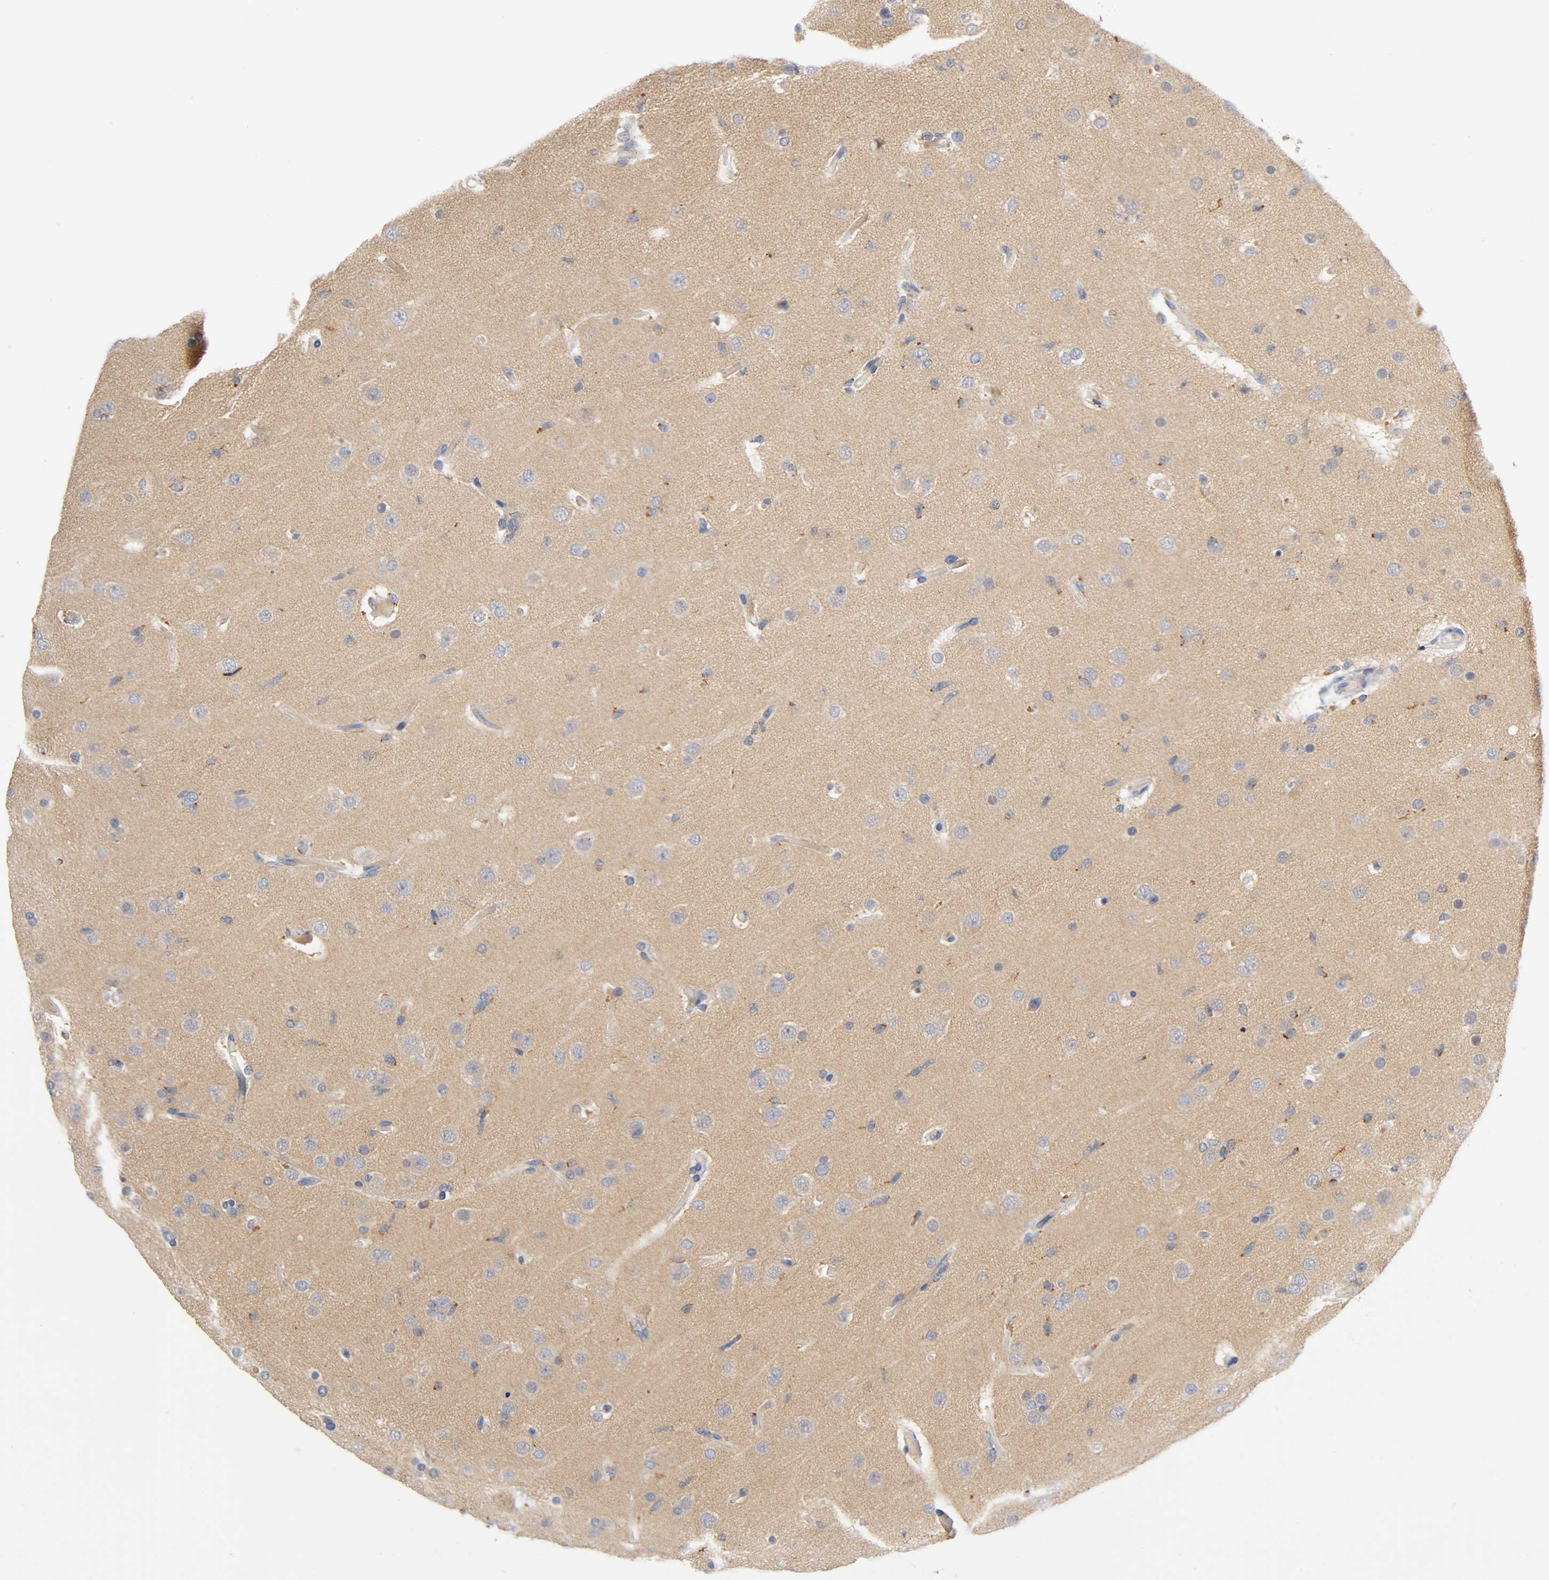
{"staining": {"intensity": "weak", "quantity": "25%-75%", "location": "cytoplasmic/membranous"}, "tissue": "glioma", "cell_type": "Tumor cells", "image_type": "cancer", "snomed": [{"axis": "morphology", "description": "Glioma, malignant, High grade"}, {"axis": "topography", "description": "Brain"}], "caption": "An immunohistochemistry image of tumor tissue is shown. Protein staining in brown shows weak cytoplasmic/membranous positivity in glioma within tumor cells.", "gene": "PCSK6", "patient": {"sex": "male", "age": 33}}